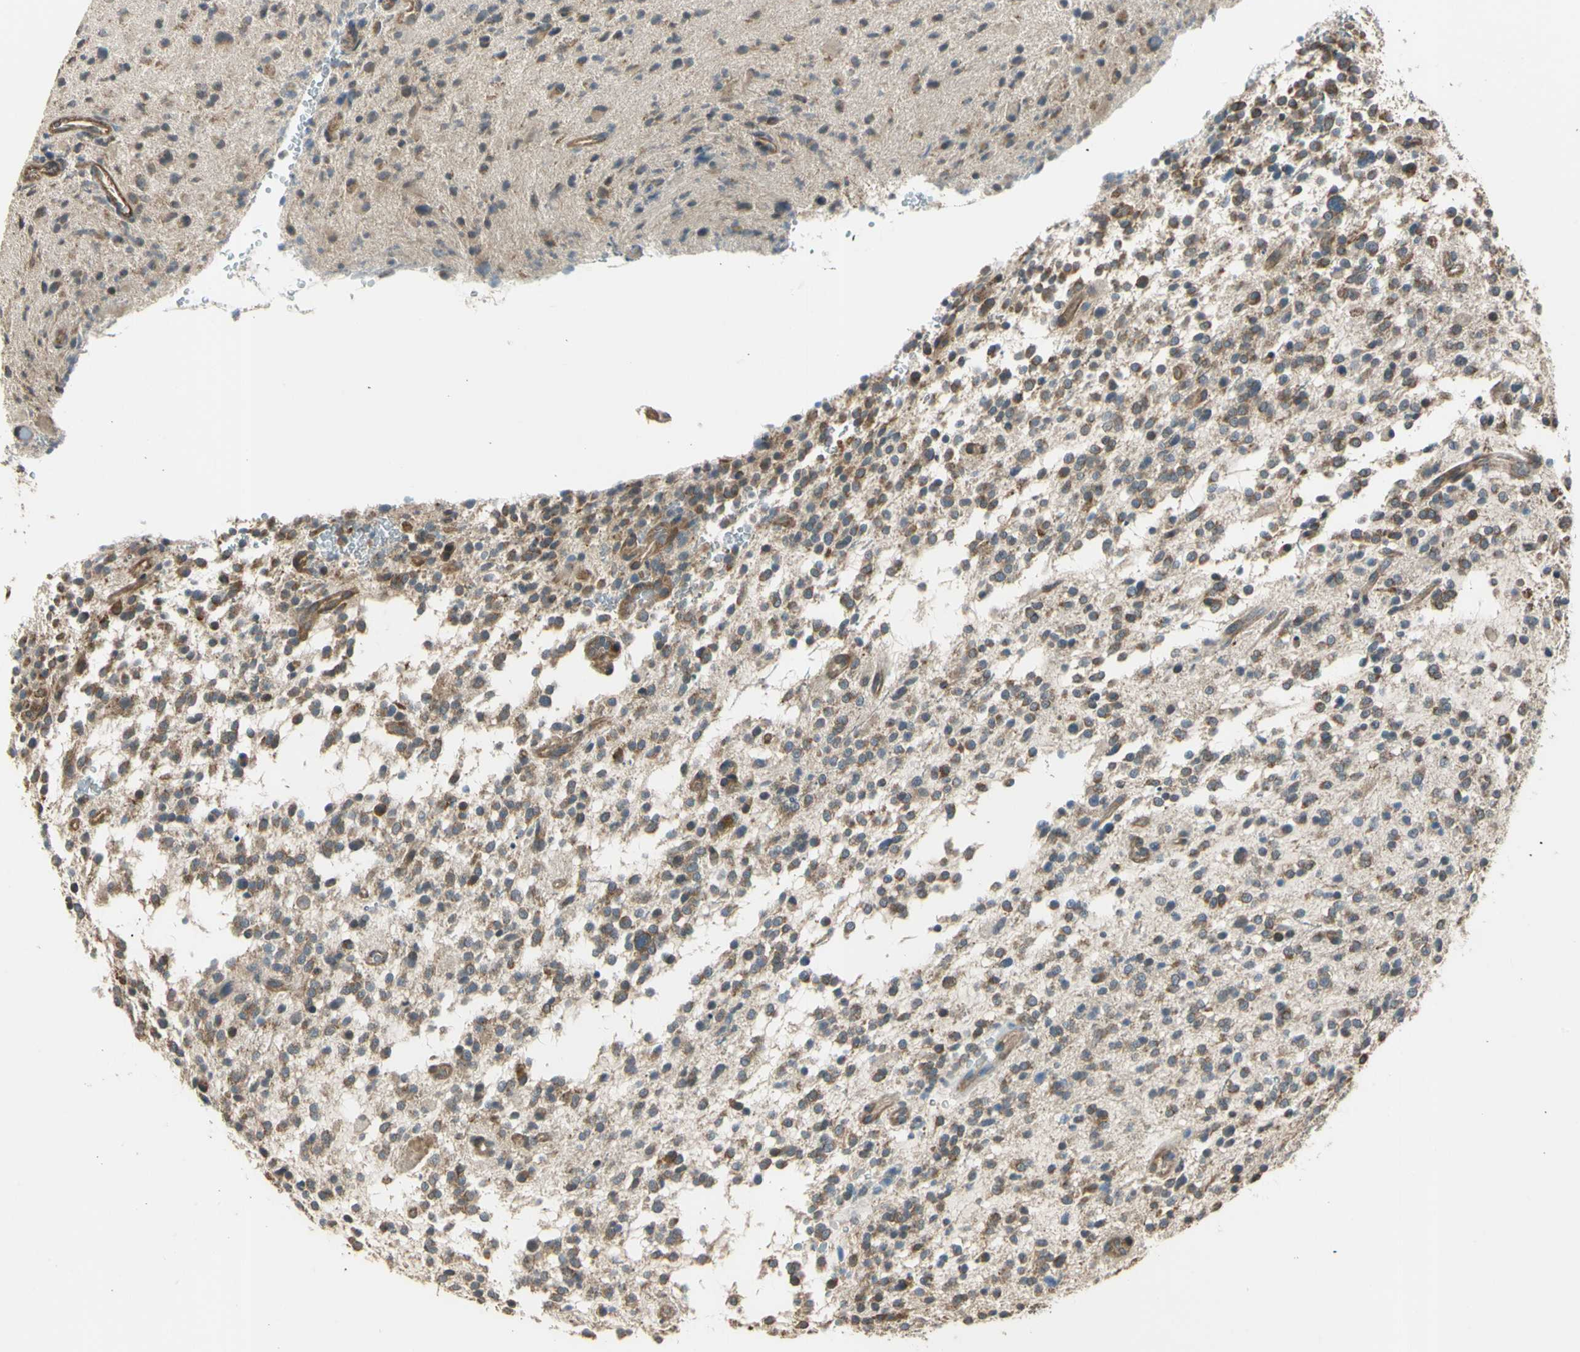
{"staining": {"intensity": "weak", "quantity": "25%-75%", "location": "cytoplasmic/membranous"}, "tissue": "glioma", "cell_type": "Tumor cells", "image_type": "cancer", "snomed": [{"axis": "morphology", "description": "Glioma, malignant, High grade"}, {"axis": "topography", "description": "Brain"}], "caption": "Brown immunohistochemical staining in malignant high-grade glioma displays weak cytoplasmic/membranous positivity in approximately 25%-75% of tumor cells.", "gene": "EFNB2", "patient": {"sex": "male", "age": 48}}